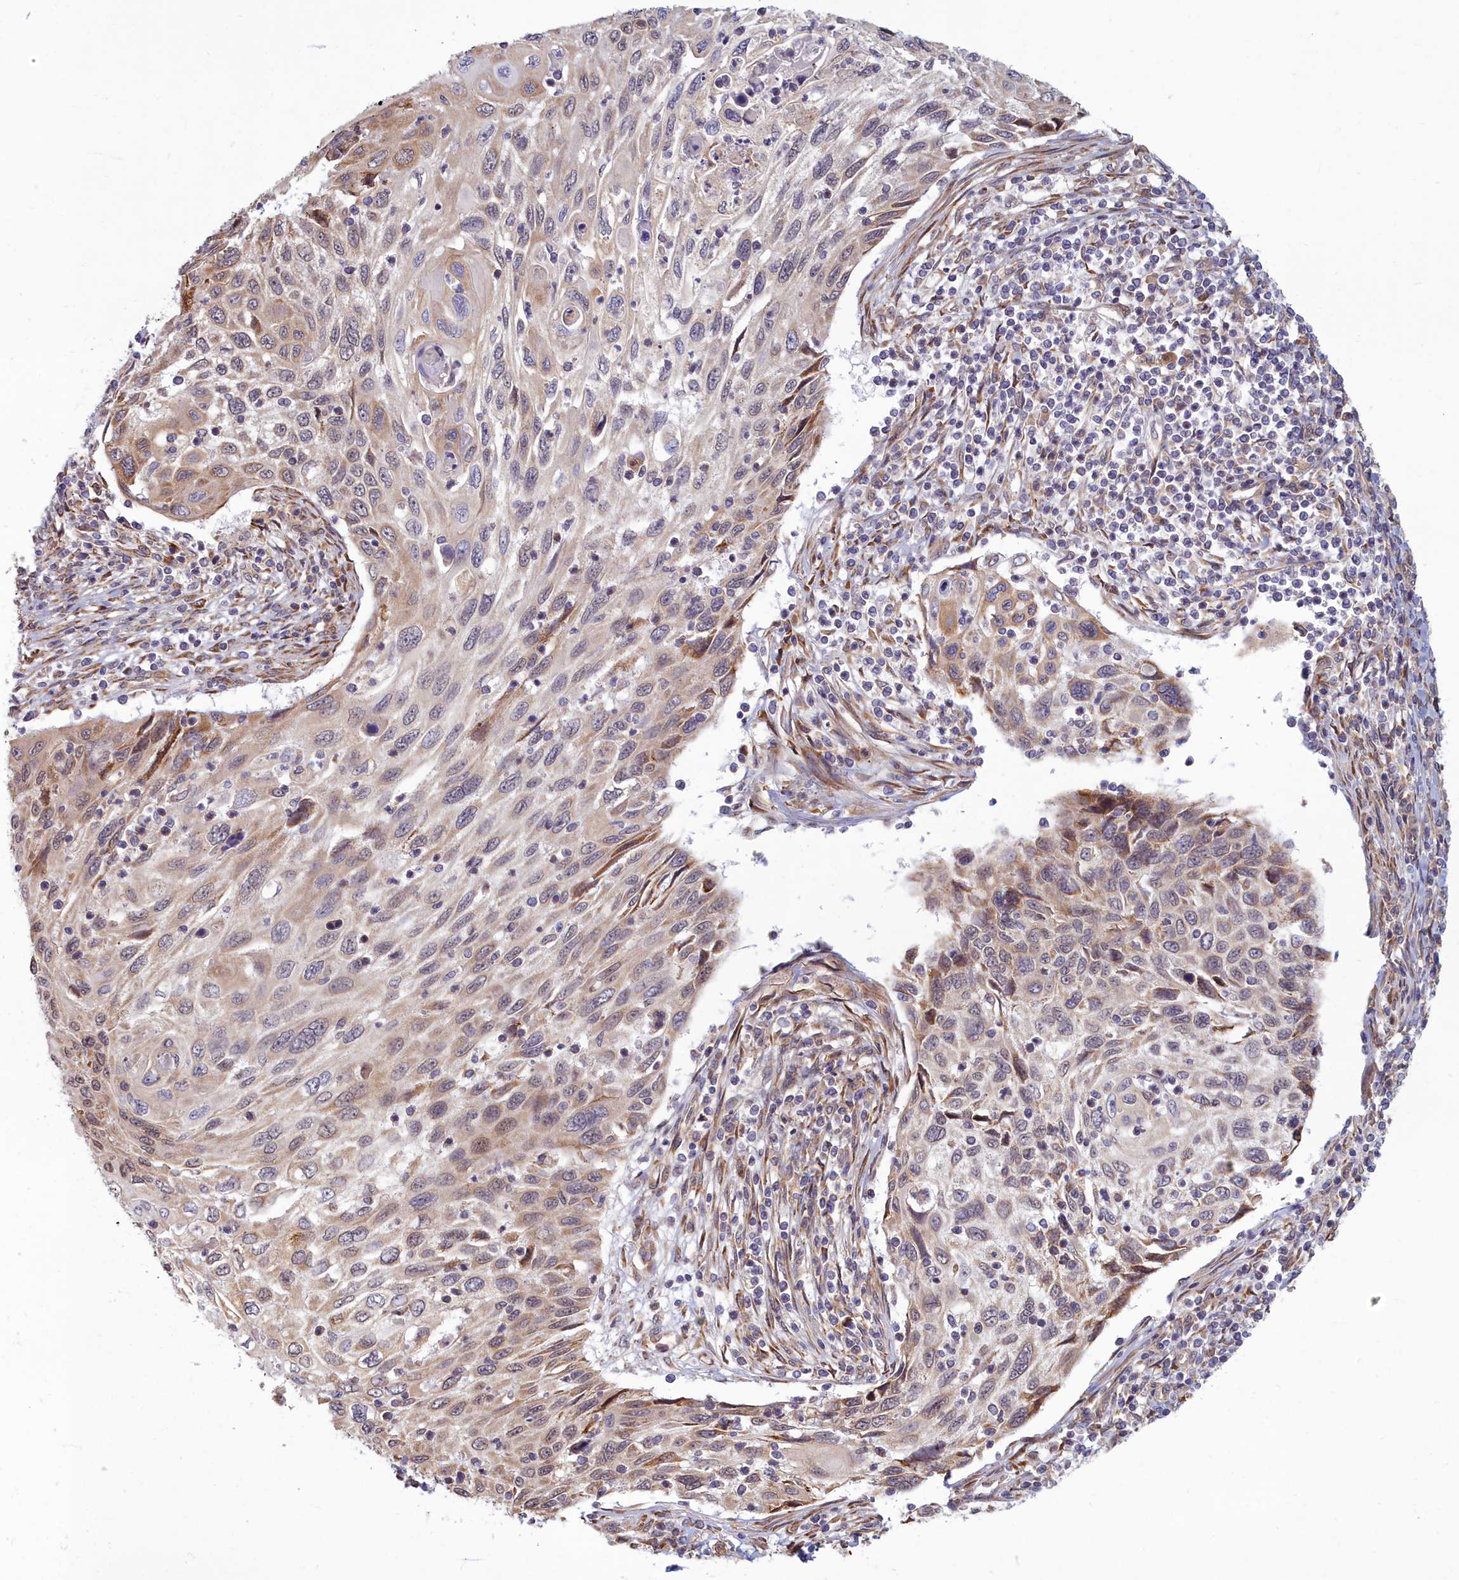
{"staining": {"intensity": "moderate", "quantity": "<25%", "location": "cytoplasmic/membranous"}, "tissue": "cervical cancer", "cell_type": "Tumor cells", "image_type": "cancer", "snomed": [{"axis": "morphology", "description": "Squamous cell carcinoma, NOS"}, {"axis": "topography", "description": "Cervix"}], "caption": "A brown stain labels moderate cytoplasmic/membranous positivity of a protein in human cervical cancer tumor cells.", "gene": "MAK16", "patient": {"sex": "female", "age": 70}}